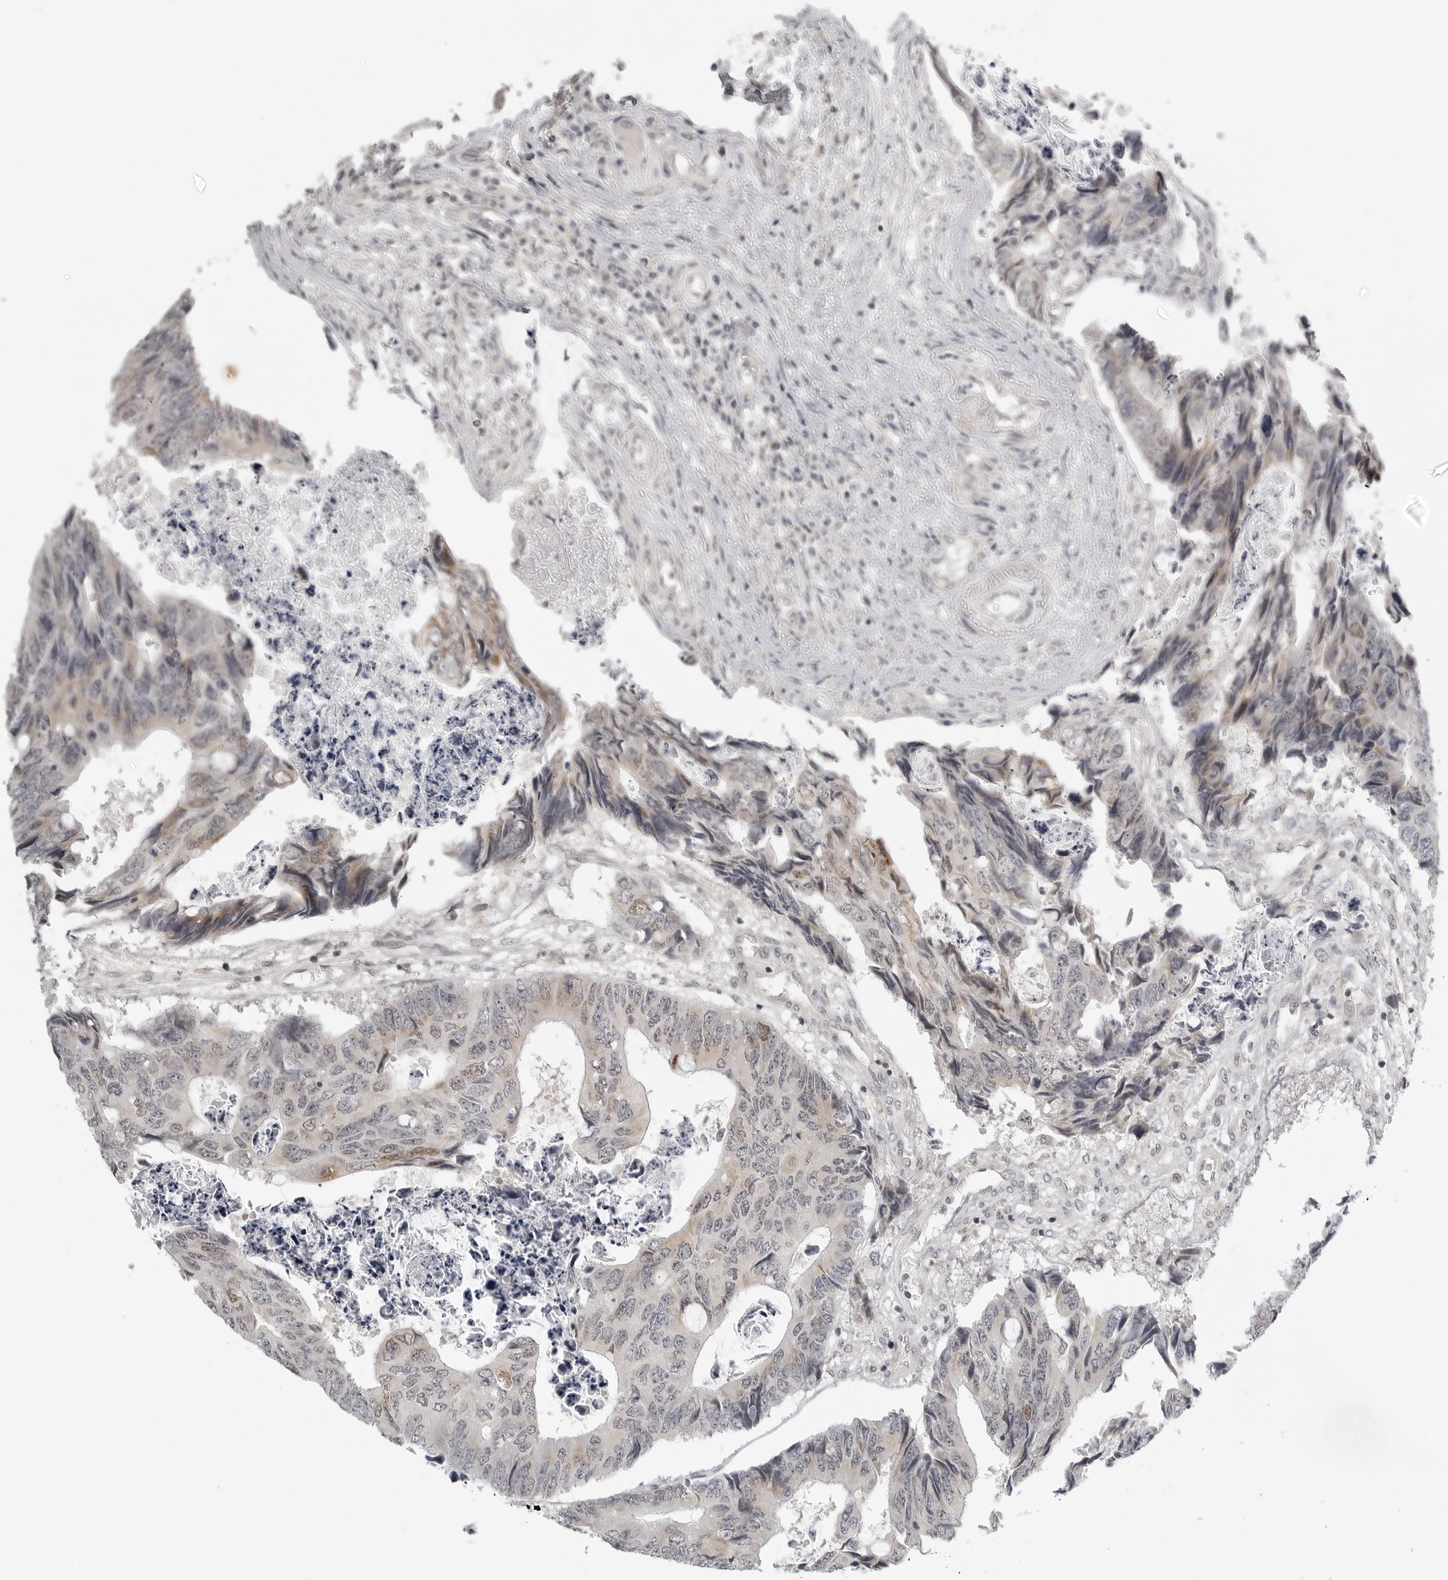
{"staining": {"intensity": "weak", "quantity": "<25%", "location": "nuclear"}, "tissue": "colorectal cancer", "cell_type": "Tumor cells", "image_type": "cancer", "snomed": [{"axis": "morphology", "description": "Adenocarcinoma, NOS"}, {"axis": "topography", "description": "Rectum"}], "caption": "This histopathology image is of colorectal adenocarcinoma stained with immunohistochemistry (IHC) to label a protein in brown with the nuclei are counter-stained blue. There is no staining in tumor cells. Nuclei are stained in blue.", "gene": "TUT4", "patient": {"sex": "male", "age": 84}}